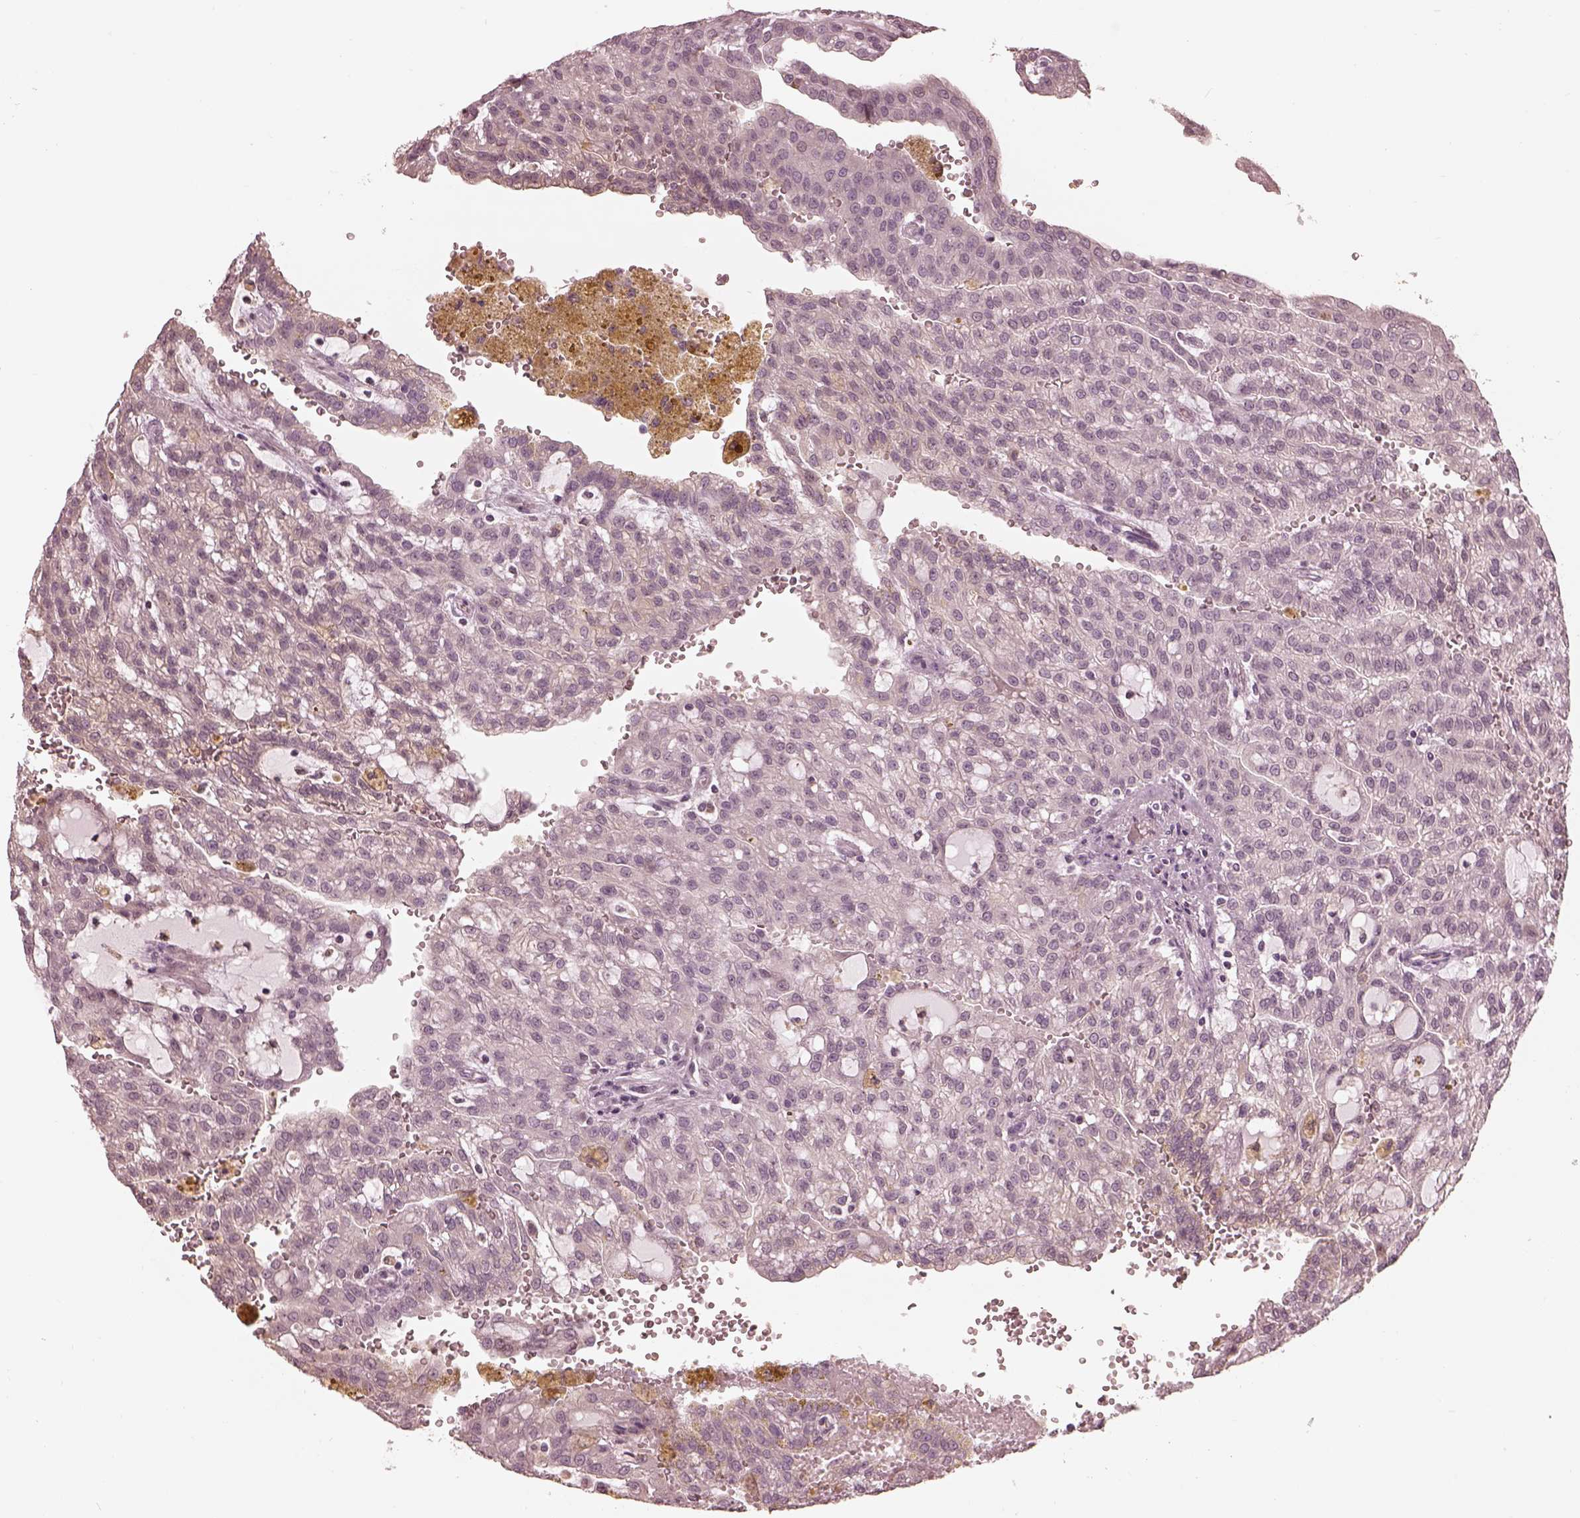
{"staining": {"intensity": "negative", "quantity": "none", "location": "none"}, "tissue": "renal cancer", "cell_type": "Tumor cells", "image_type": "cancer", "snomed": [{"axis": "morphology", "description": "Adenocarcinoma, NOS"}, {"axis": "topography", "description": "Kidney"}], "caption": "Immunohistochemistry of human renal cancer displays no positivity in tumor cells.", "gene": "IQCG", "patient": {"sex": "male", "age": 63}}